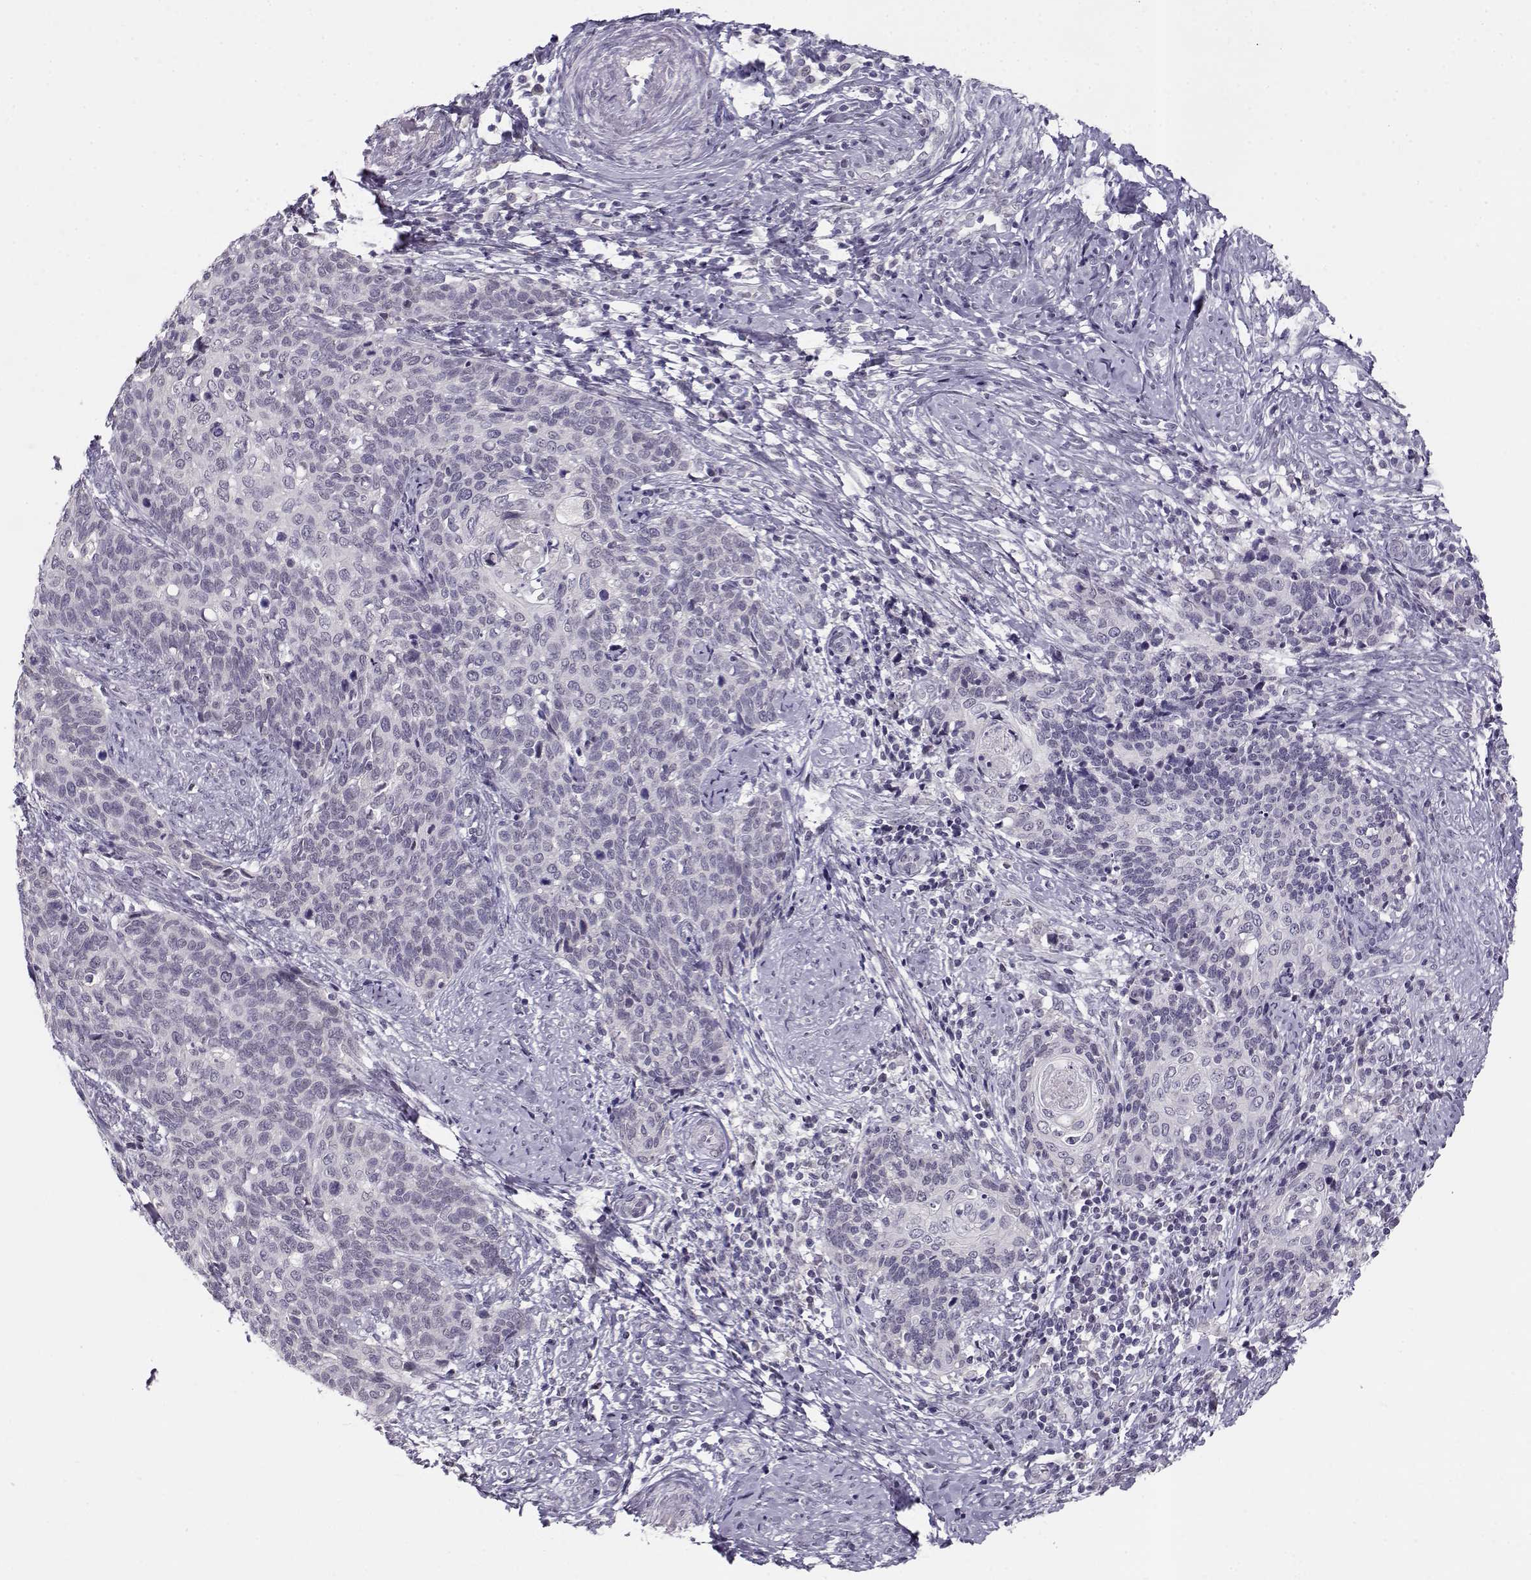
{"staining": {"intensity": "negative", "quantity": "none", "location": "none"}, "tissue": "cervical cancer", "cell_type": "Tumor cells", "image_type": "cancer", "snomed": [{"axis": "morphology", "description": "Squamous cell carcinoma, NOS"}, {"axis": "topography", "description": "Cervix"}], "caption": "Human squamous cell carcinoma (cervical) stained for a protein using IHC displays no expression in tumor cells.", "gene": "C16orf86", "patient": {"sex": "female", "age": 39}}